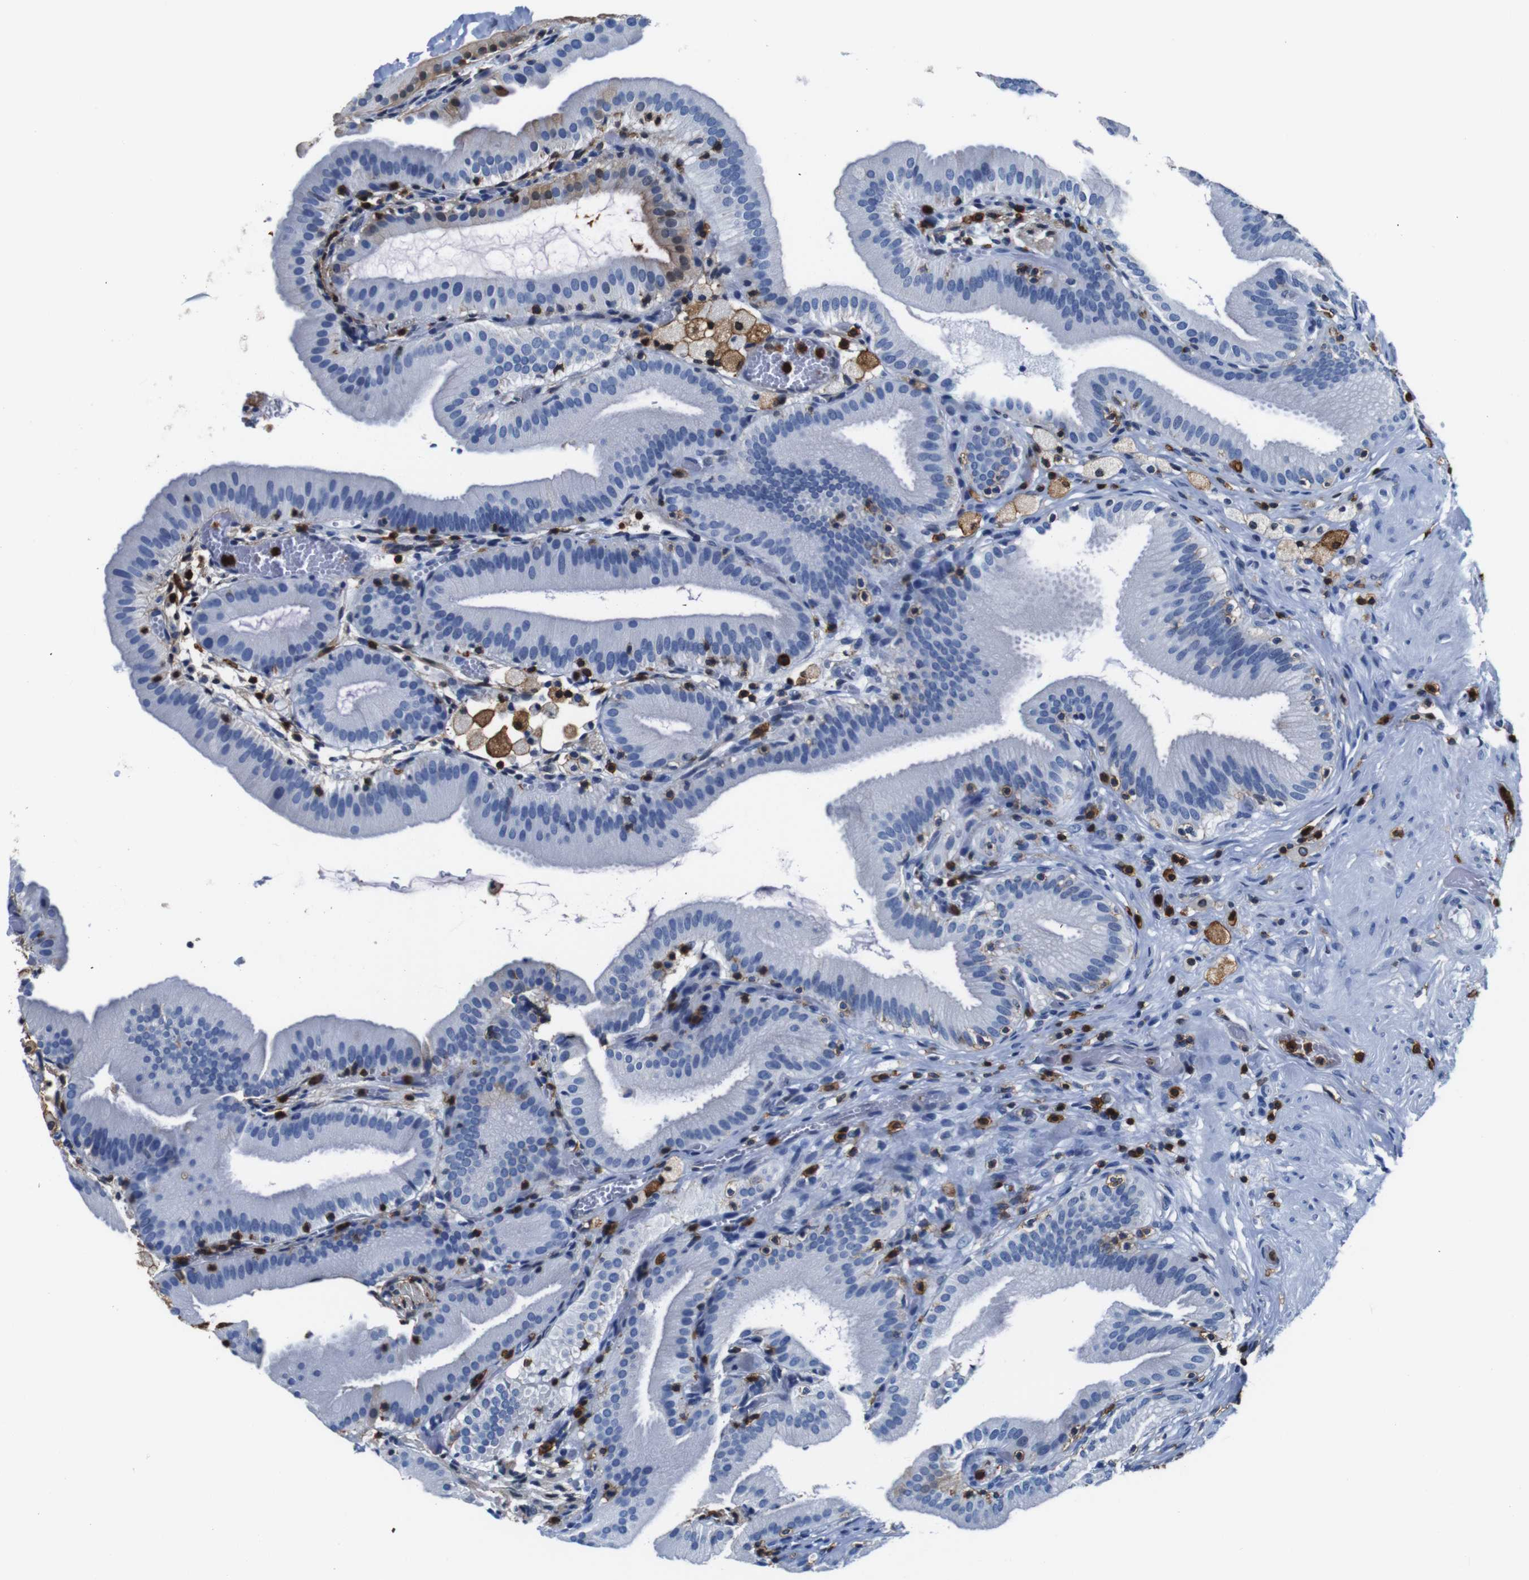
{"staining": {"intensity": "negative", "quantity": "none", "location": "none"}, "tissue": "gallbladder", "cell_type": "Glandular cells", "image_type": "normal", "snomed": [{"axis": "morphology", "description": "Normal tissue, NOS"}, {"axis": "topography", "description": "Gallbladder"}], "caption": "DAB immunohistochemical staining of benign human gallbladder demonstrates no significant expression in glandular cells.", "gene": "ANXA1", "patient": {"sex": "male", "age": 54}}